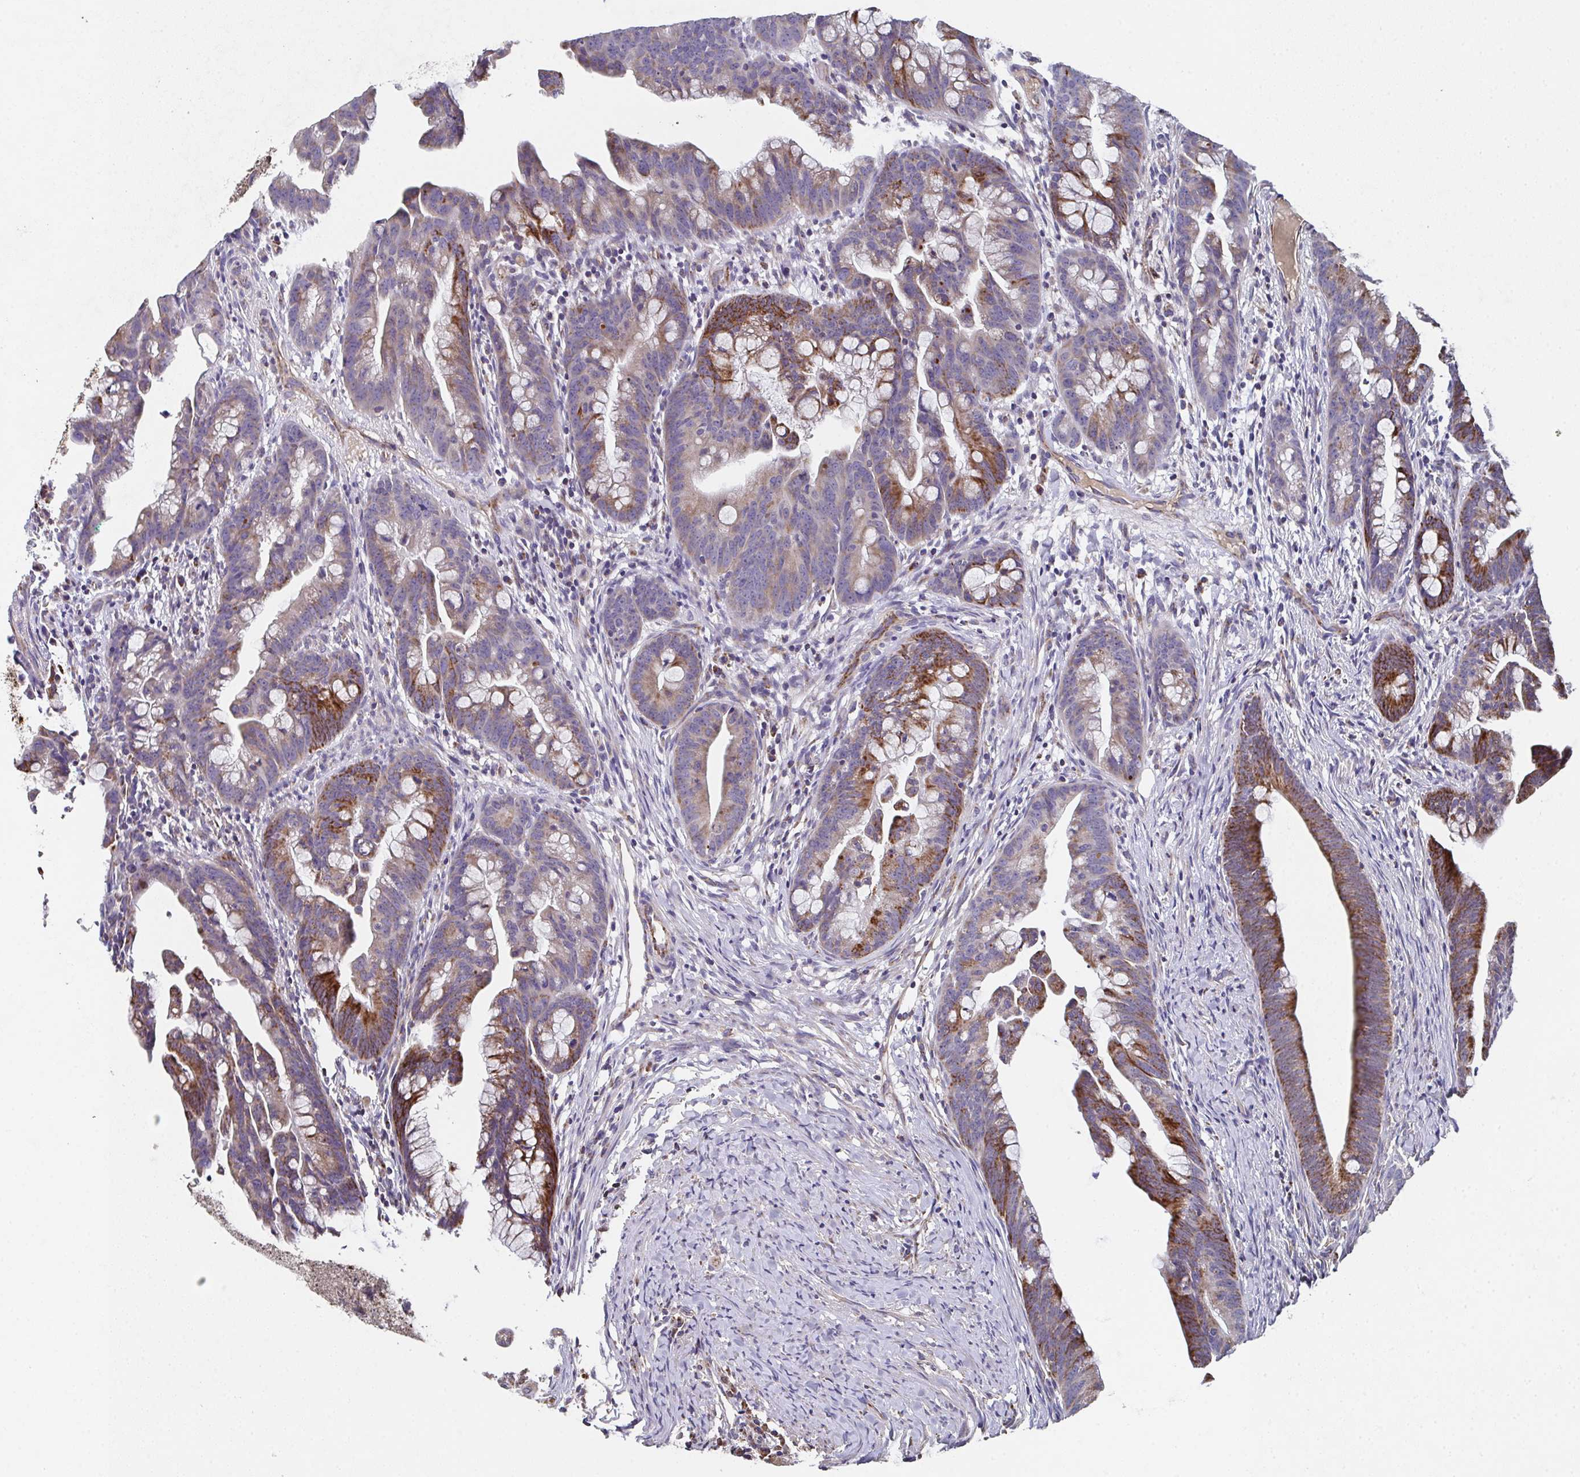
{"staining": {"intensity": "moderate", "quantity": "25%-75%", "location": "cytoplasmic/membranous"}, "tissue": "colorectal cancer", "cell_type": "Tumor cells", "image_type": "cancer", "snomed": [{"axis": "morphology", "description": "Adenocarcinoma, NOS"}, {"axis": "topography", "description": "Colon"}], "caption": "Protein staining of colorectal cancer tissue exhibits moderate cytoplasmic/membranous expression in approximately 25%-75% of tumor cells. (DAB IHC with brightfield microscopy, high magnification).", "gene": "MT-ND3", "patient": {"sex": "male", "age": 62}}